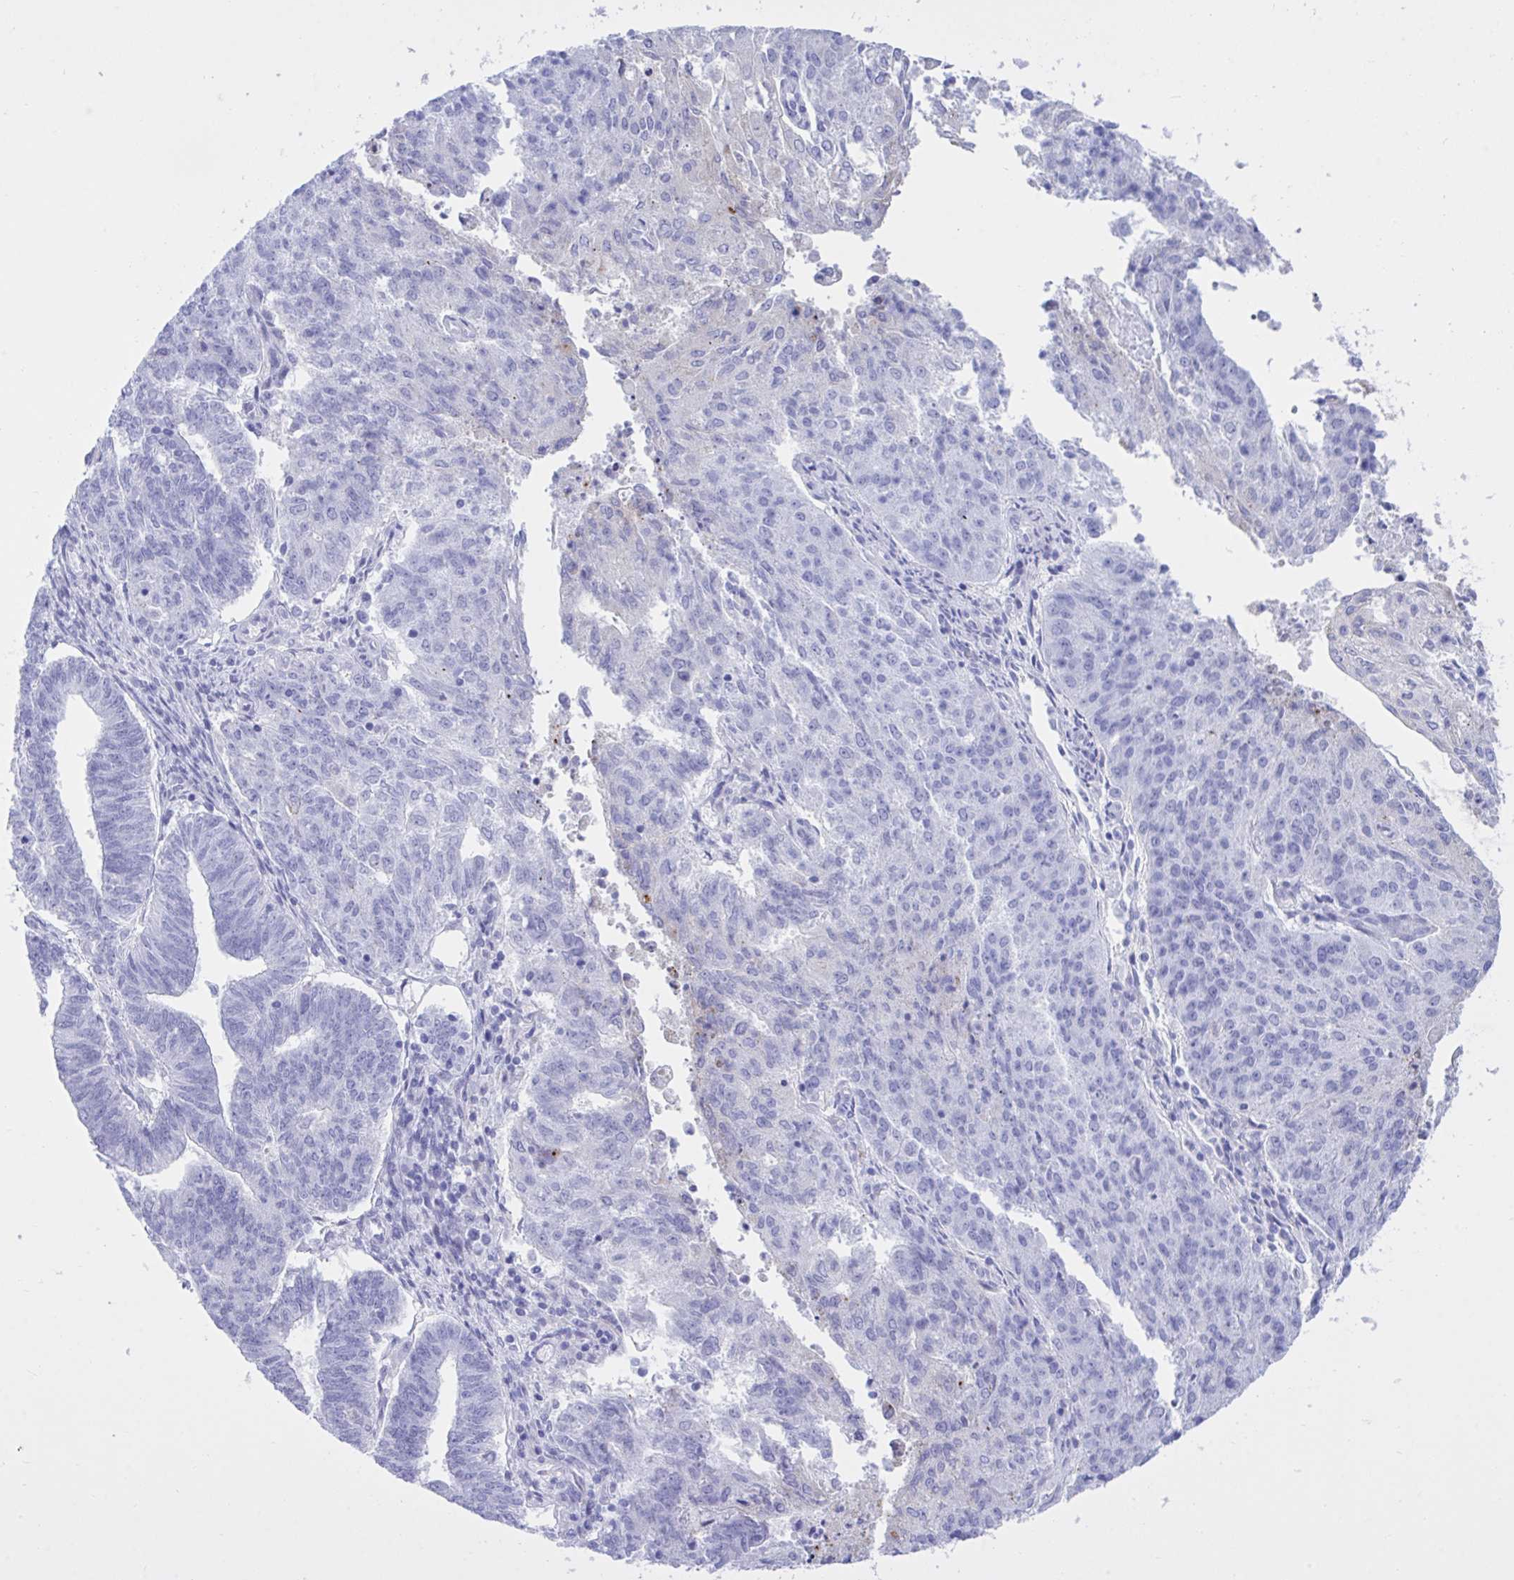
{"staining": {"intensity": "negative", "quantity": "none", "location": "none"}, "tissue": "endometrial cancer", "cell_type": "Tumor cells", "image_type": "cancer", "snomed": [{"axis": "morphology", "description": "Adenocarcinoma, NOS"}, {"axis": "topography", "description": "Endometrium"}], "caption": "A photomicrograph of human endometrial adenocarcinoma is negative for staining in tumor cells.", "gene": "BEX5", "patient": {"sex": "female", "age": 82}}